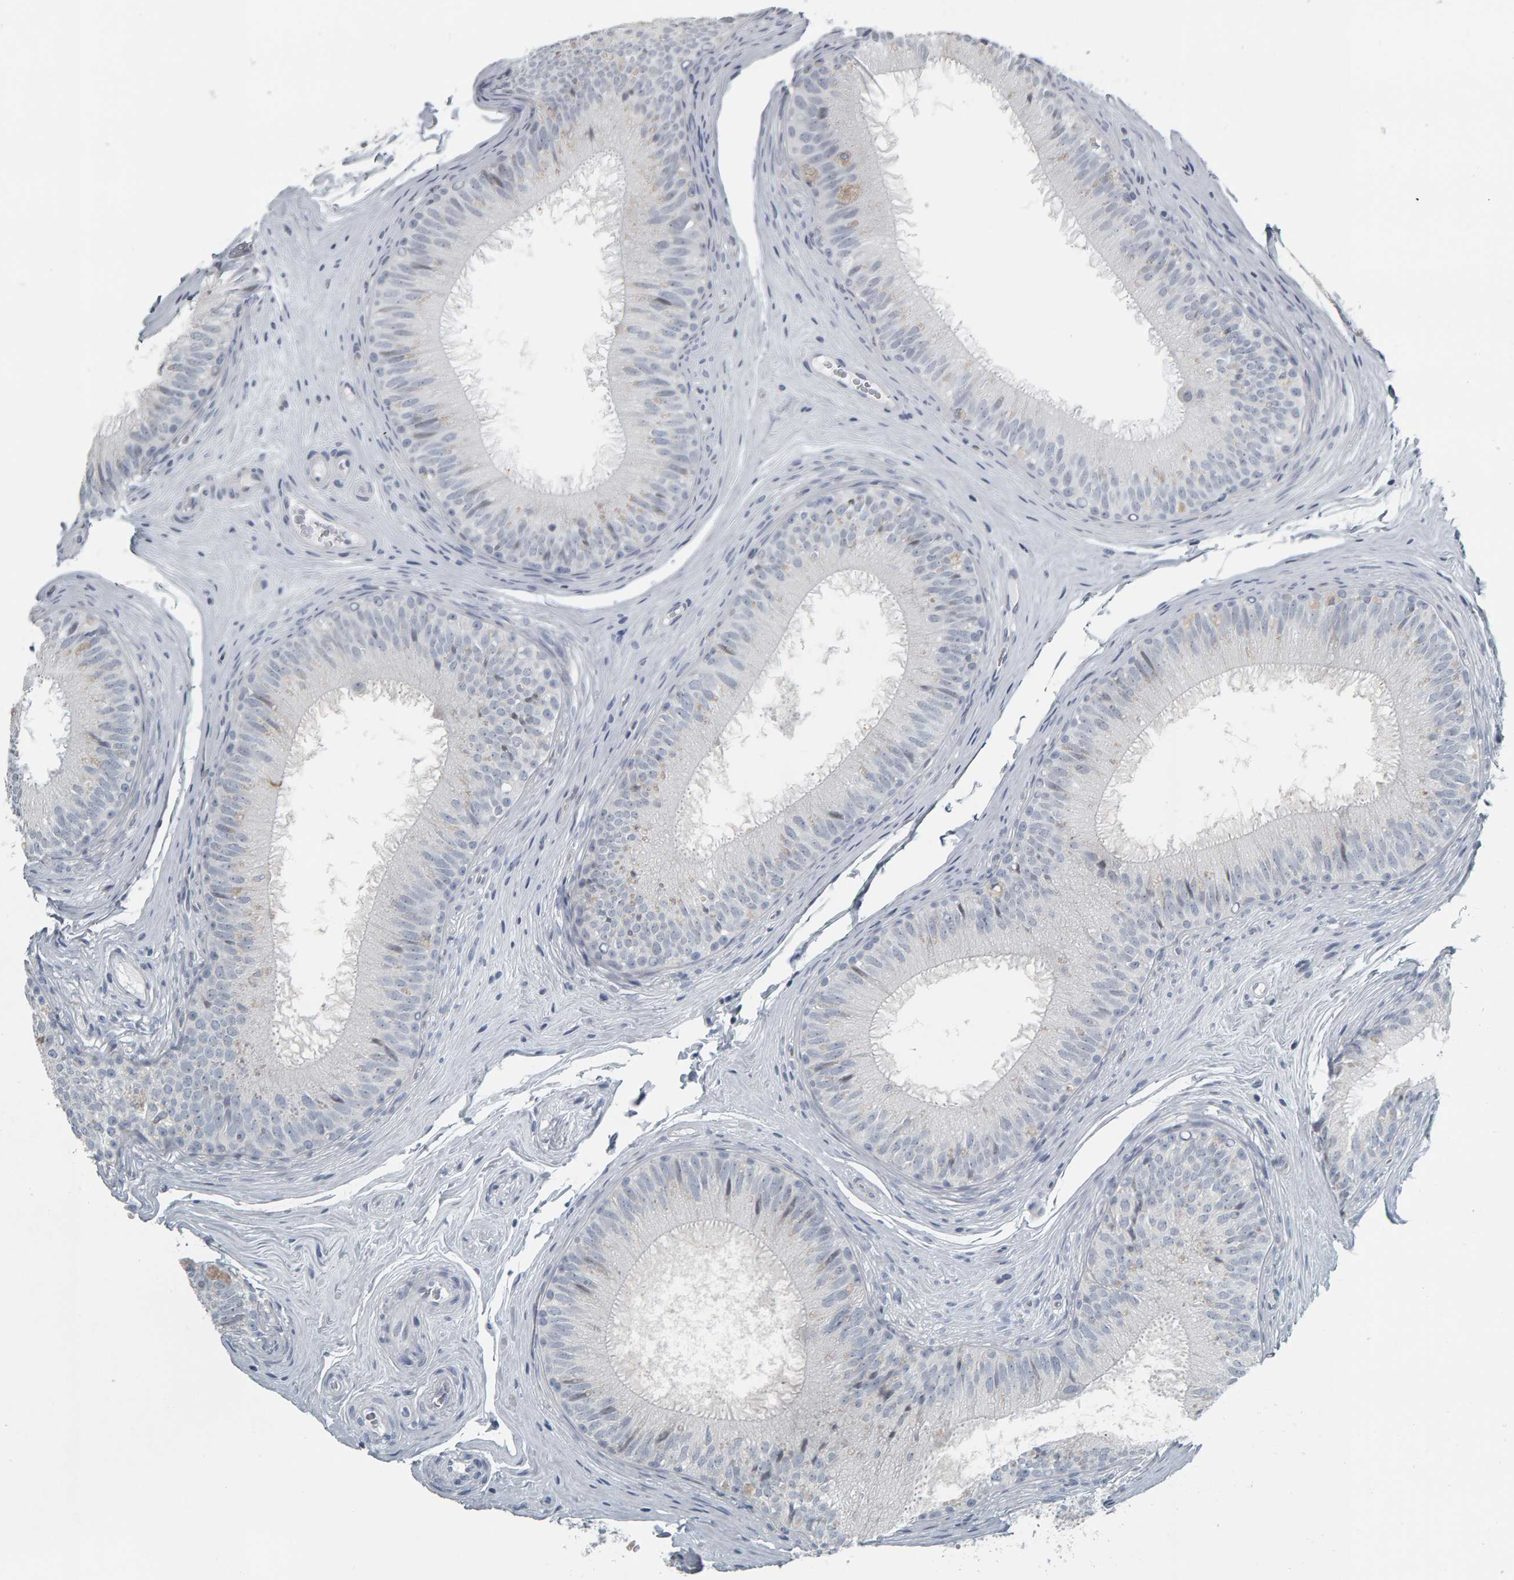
{"staining": {"intensity": "negative", "quantity": "none", "location": "none"}, "tissue": "epididymis", "cell_type": "Glandular cells", "image_type": "normal", "snomed": [{"axis": "morphology", "description": "Normal tissue, NOS"}, {"axis": "topography", "description": "Epididymis"}], "caption": "A photomicrograph of human epididymis is negative for staining in glandular cells. Nuclei are stained in blue.", "gene": "PYY", "patient": {"sex": "male", "age": 32}}